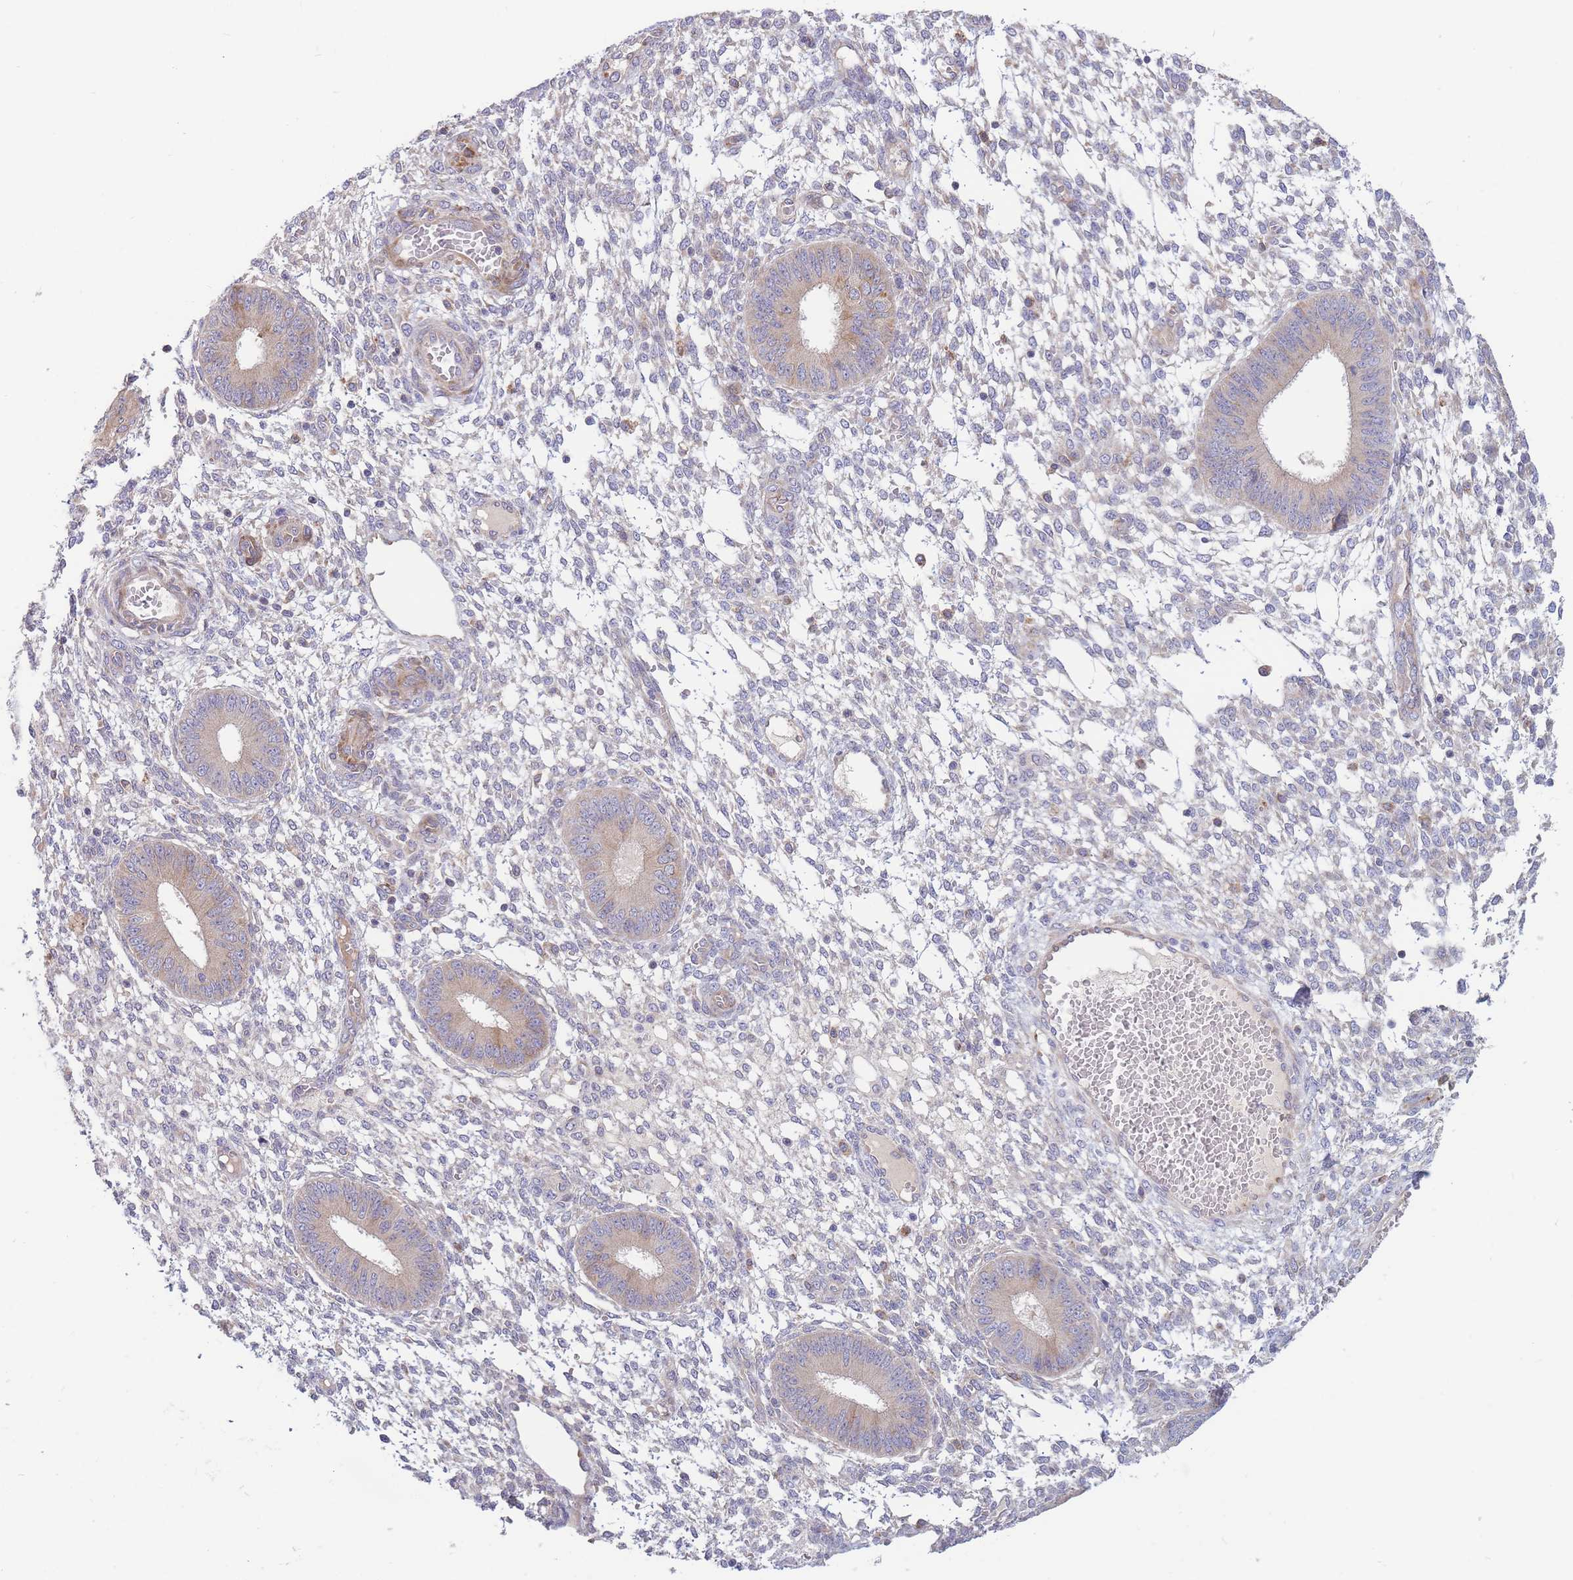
{"staining": {"intensity": "negative", "quantity": "none", "location": "none"}, "tissue": "endometrium", "cell_type": "Cells in endometrial stroma", "image_type": "normal", "snomed": [{"axis": "morphology", "description": "Normal tissue, NOS"}, {"axis": "topography", "description": "Endometrium"}], "caption": "The immunohistochemistry histopathology image has no significant positivity in cells in endometrial stroma of endometrium. The staining is performed using DAB (3,3'-diaminobenzidine) brown chromogen with nuclei counter-stained in using hematoxylin.", "gene": "TMEM131L", "patient": {"sex": "female", "age": 49}}